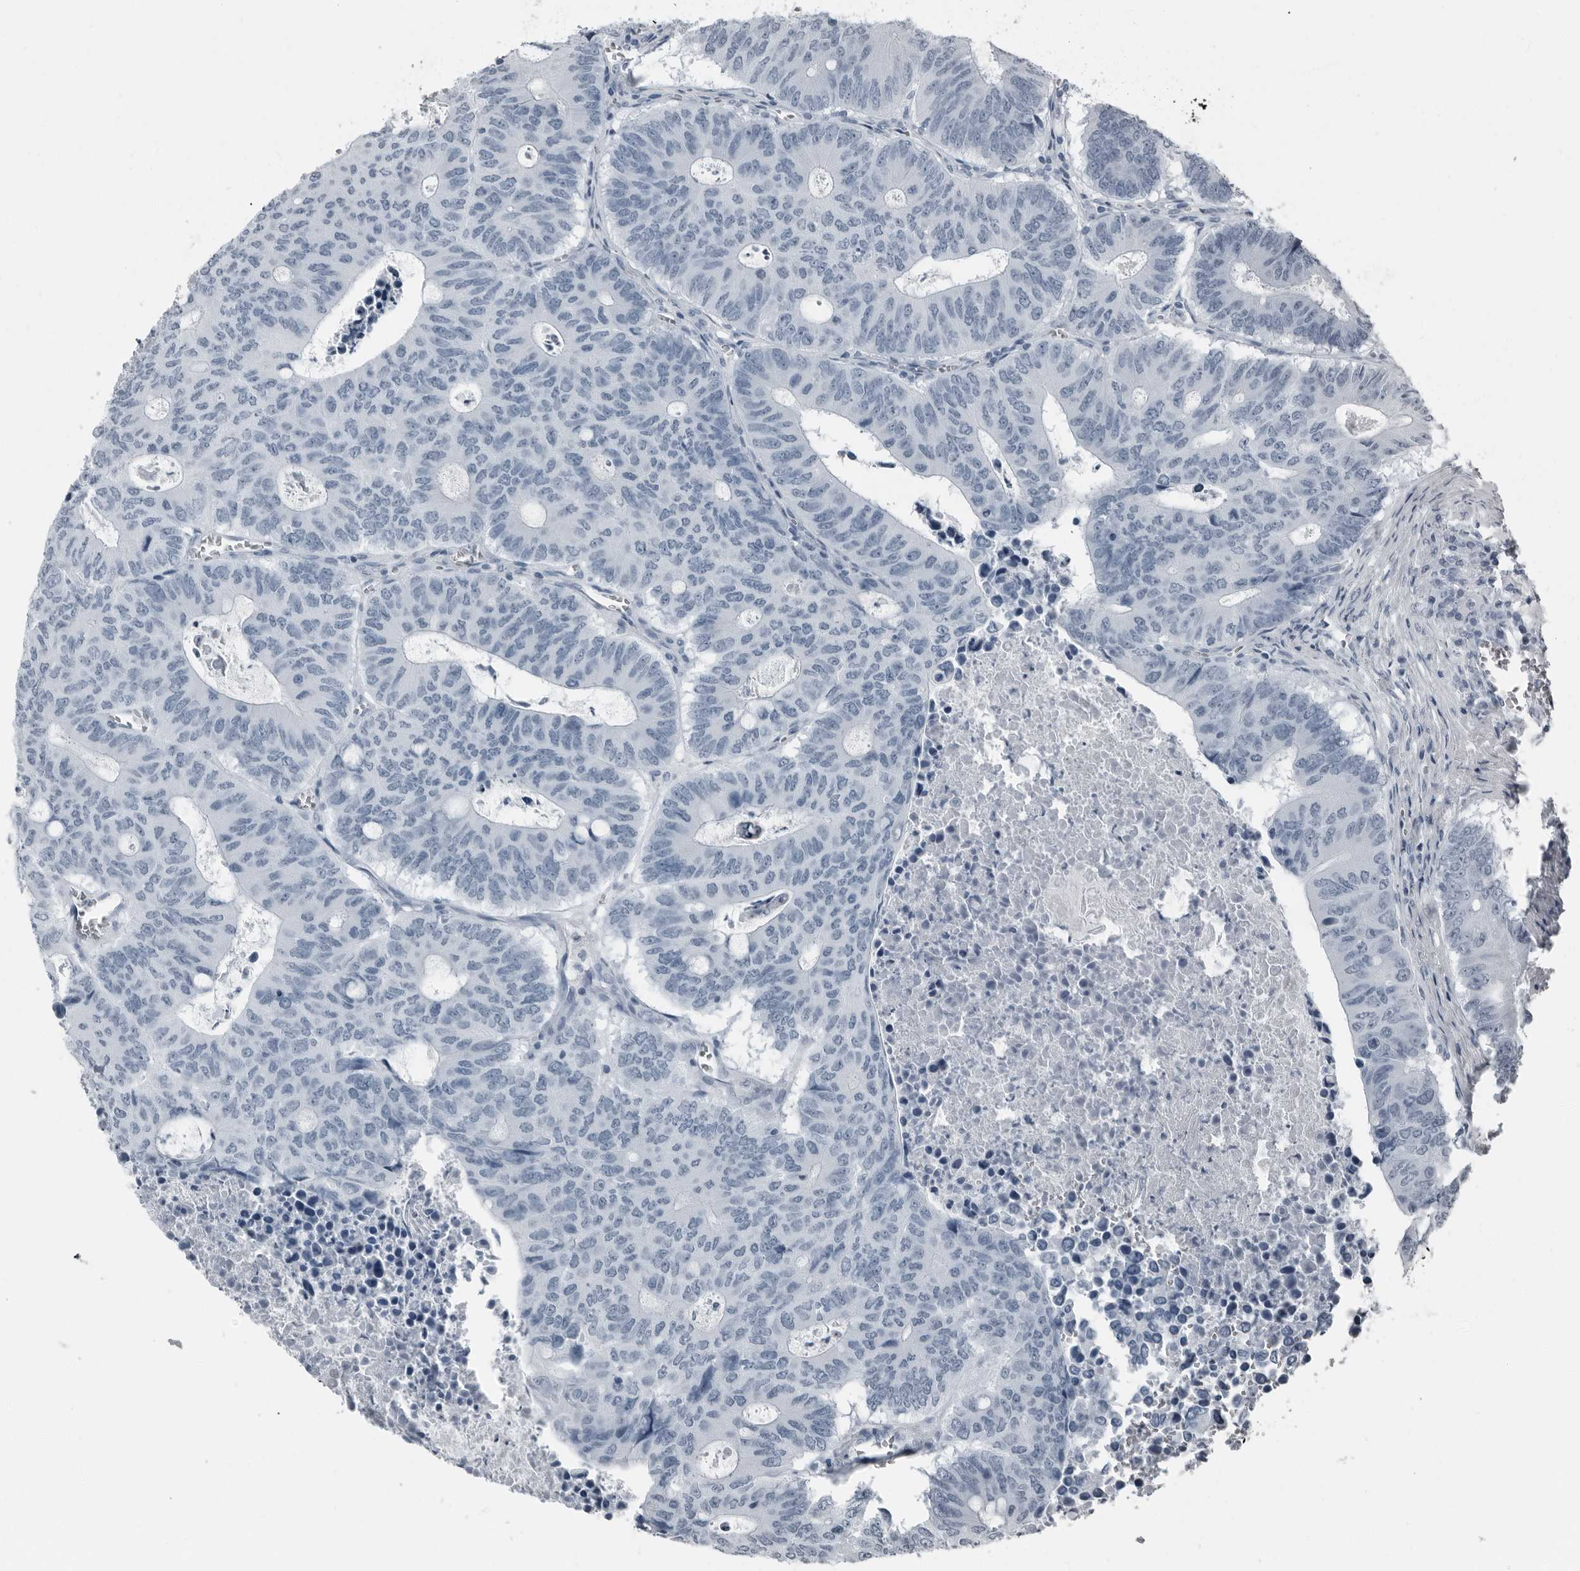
{"staining": {"intensity": "negative", "quantity": "none", "location": "none"}, "tissue": "colorectal cancer", "cell_type": "Tumor cells", "image_type": "cancer", "snomed": [{"axis": "morphology", "description": "Adenocarcinoma, NOS"}, {"axis": "topography", "description": "Colon"}], "caption": "Micrograph shows no significant protein staining in tumor cells of adenocarcinoma (colorectal).", "gene": "PRSS1", "patient": {"sex": "male", "age": 87}}